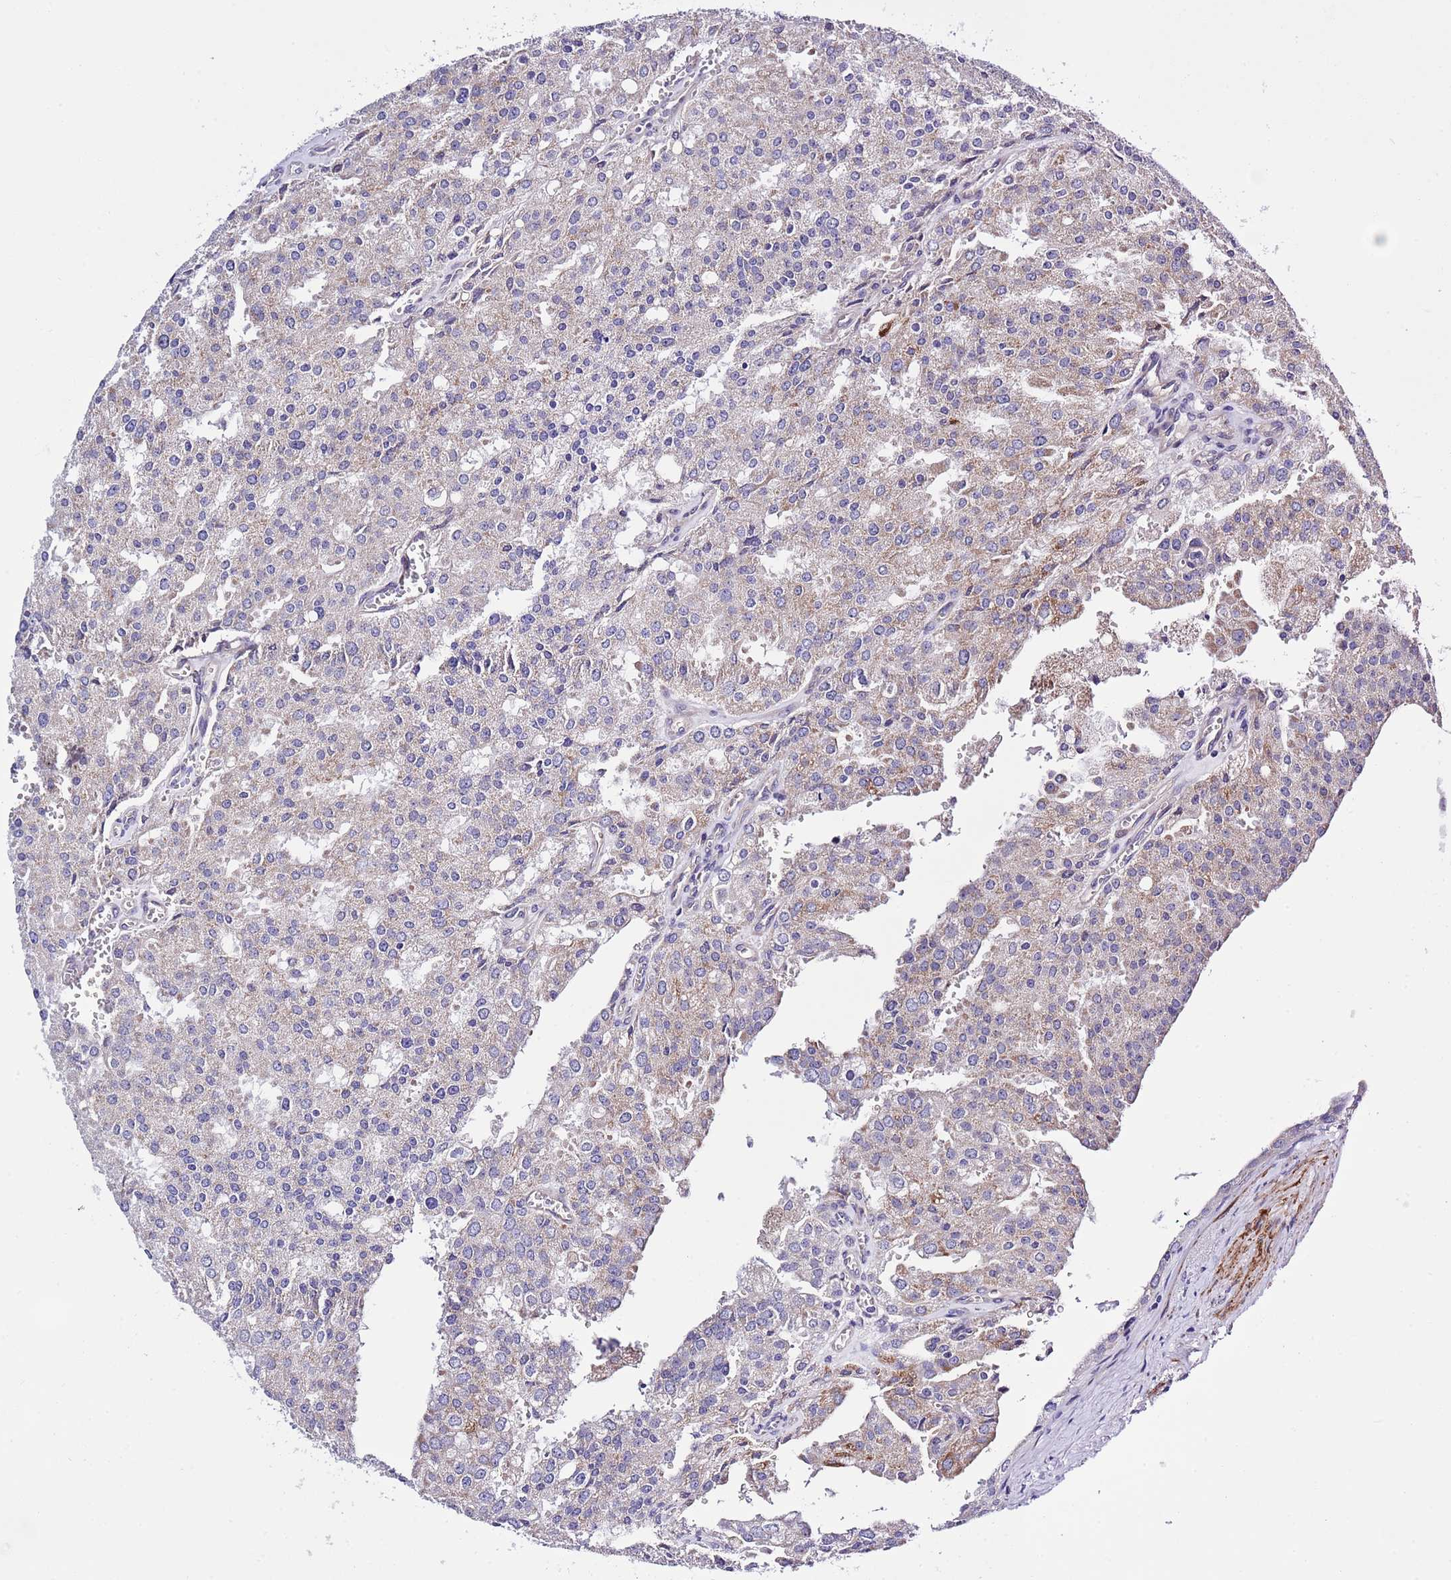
{"staining": {"intensity": "weak", "quantity": "<25%", "location": "cytoplasmic/membranous"}, "tissue": "prostate cancer", "cell_type": "Tumor cells", "image_type": "cancer", "snomed": [{"axis": "morphology", "description": "Adenocarcinoma, High grade"}, {"axis": "topography", "description": "Prostate"}], "caption": "IHC micrograph of adenocarcinoma (high-grade) (prostate) stained for a protein (brown), which shows no positivity in tumor cells.", "gene": "NET1", "patient": {"sex": "male", "age": 68}}